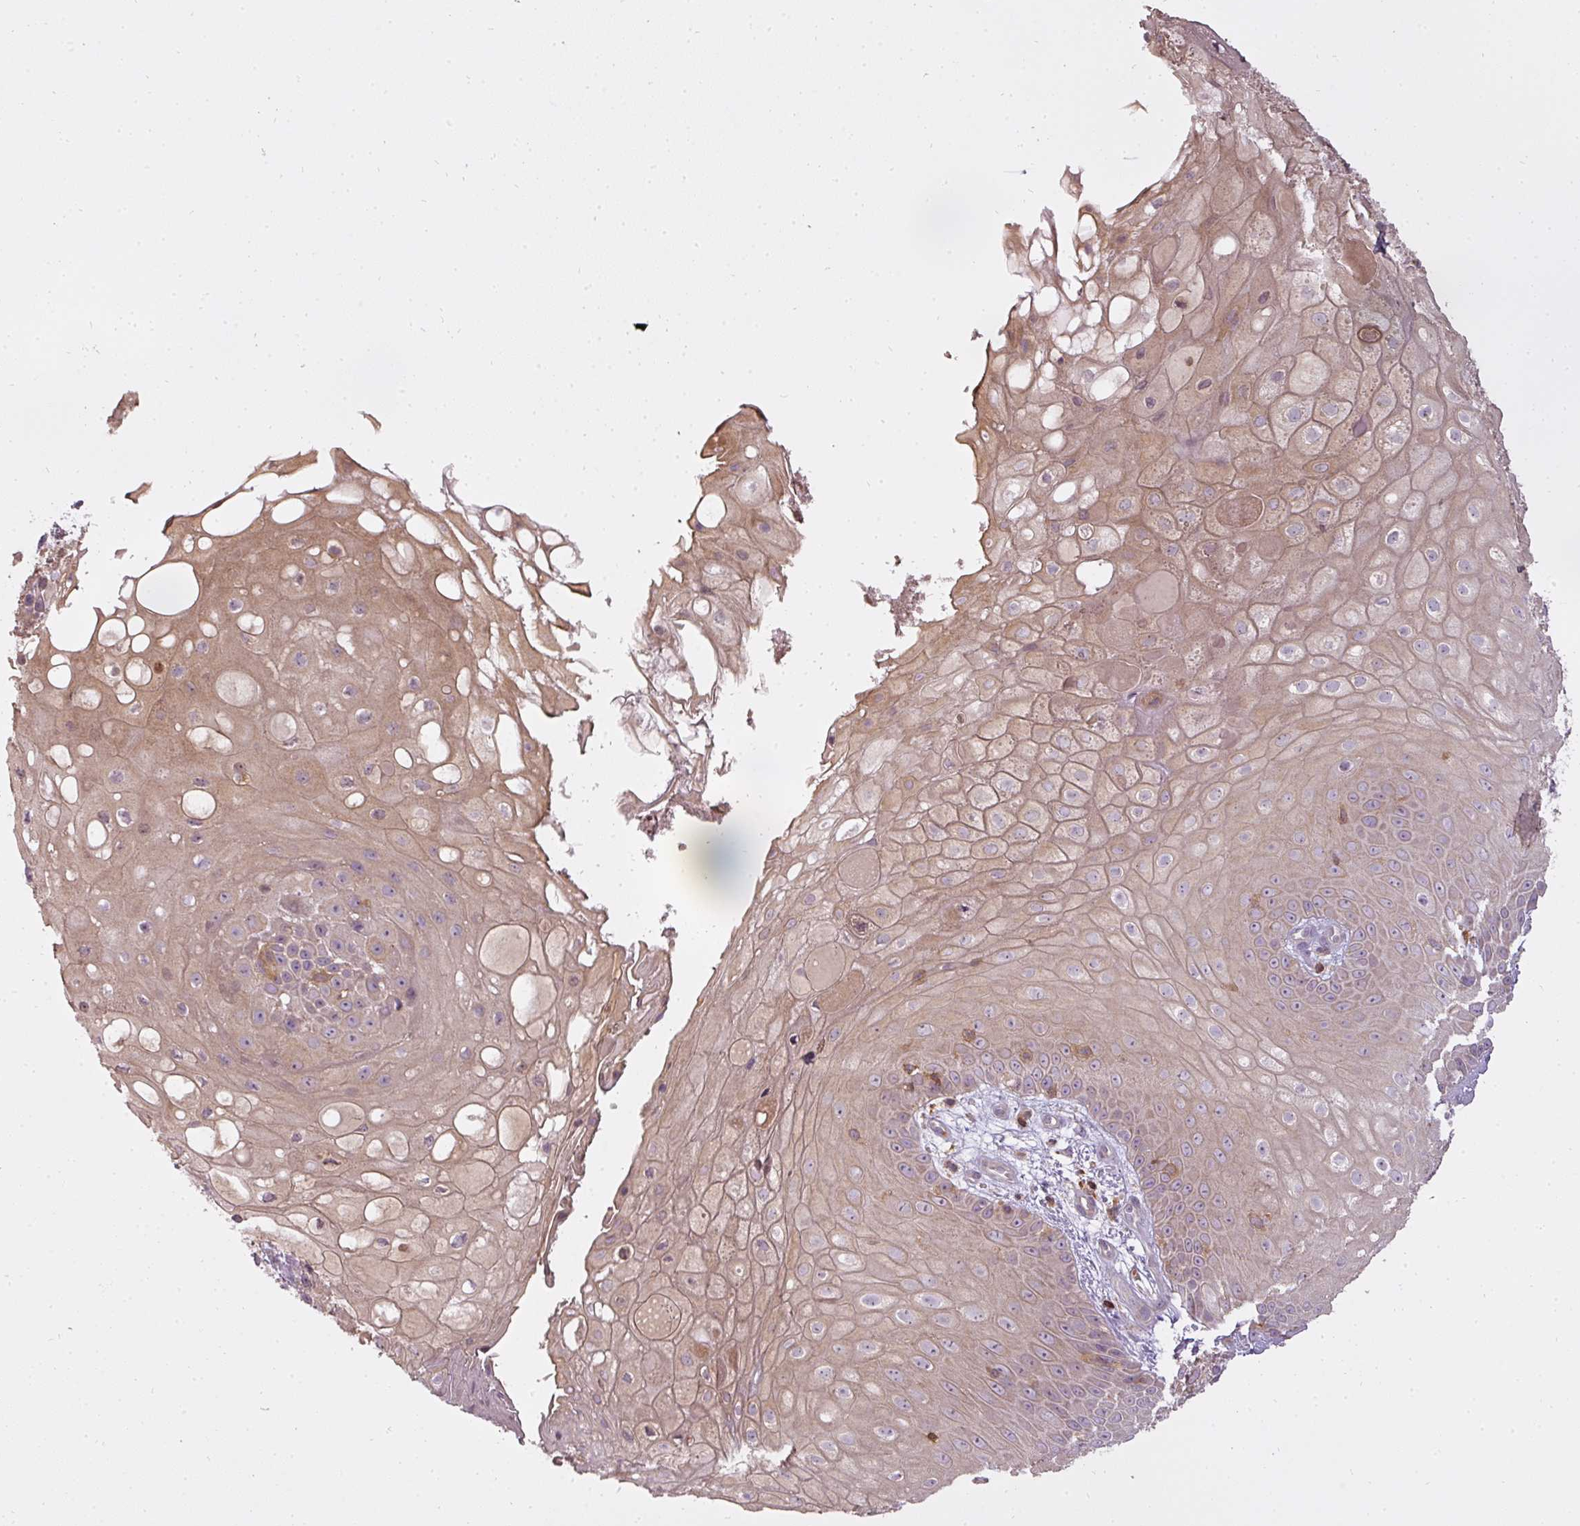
{"staining": {"intensity": "moderate", "quantity": "25%-75%", "location": "cytoplasmic/membranous"}, "tissue": "skin", "cell_type": "Epidermal cells", "image_type": "normal", "snomed": [{"axis": "morphology", "description": "Normal tissue, NOS"}, {"axis": "topography", "description": "Anal"}], "caption": "About 25%-75% of epidermal cells in benign human skin reveal moderate cytoplasmic/membranous protein staining as visualized by brown immunohistochemical staining.", "gene": "STK4", "patient": {"sex": "male", "age": 80}}